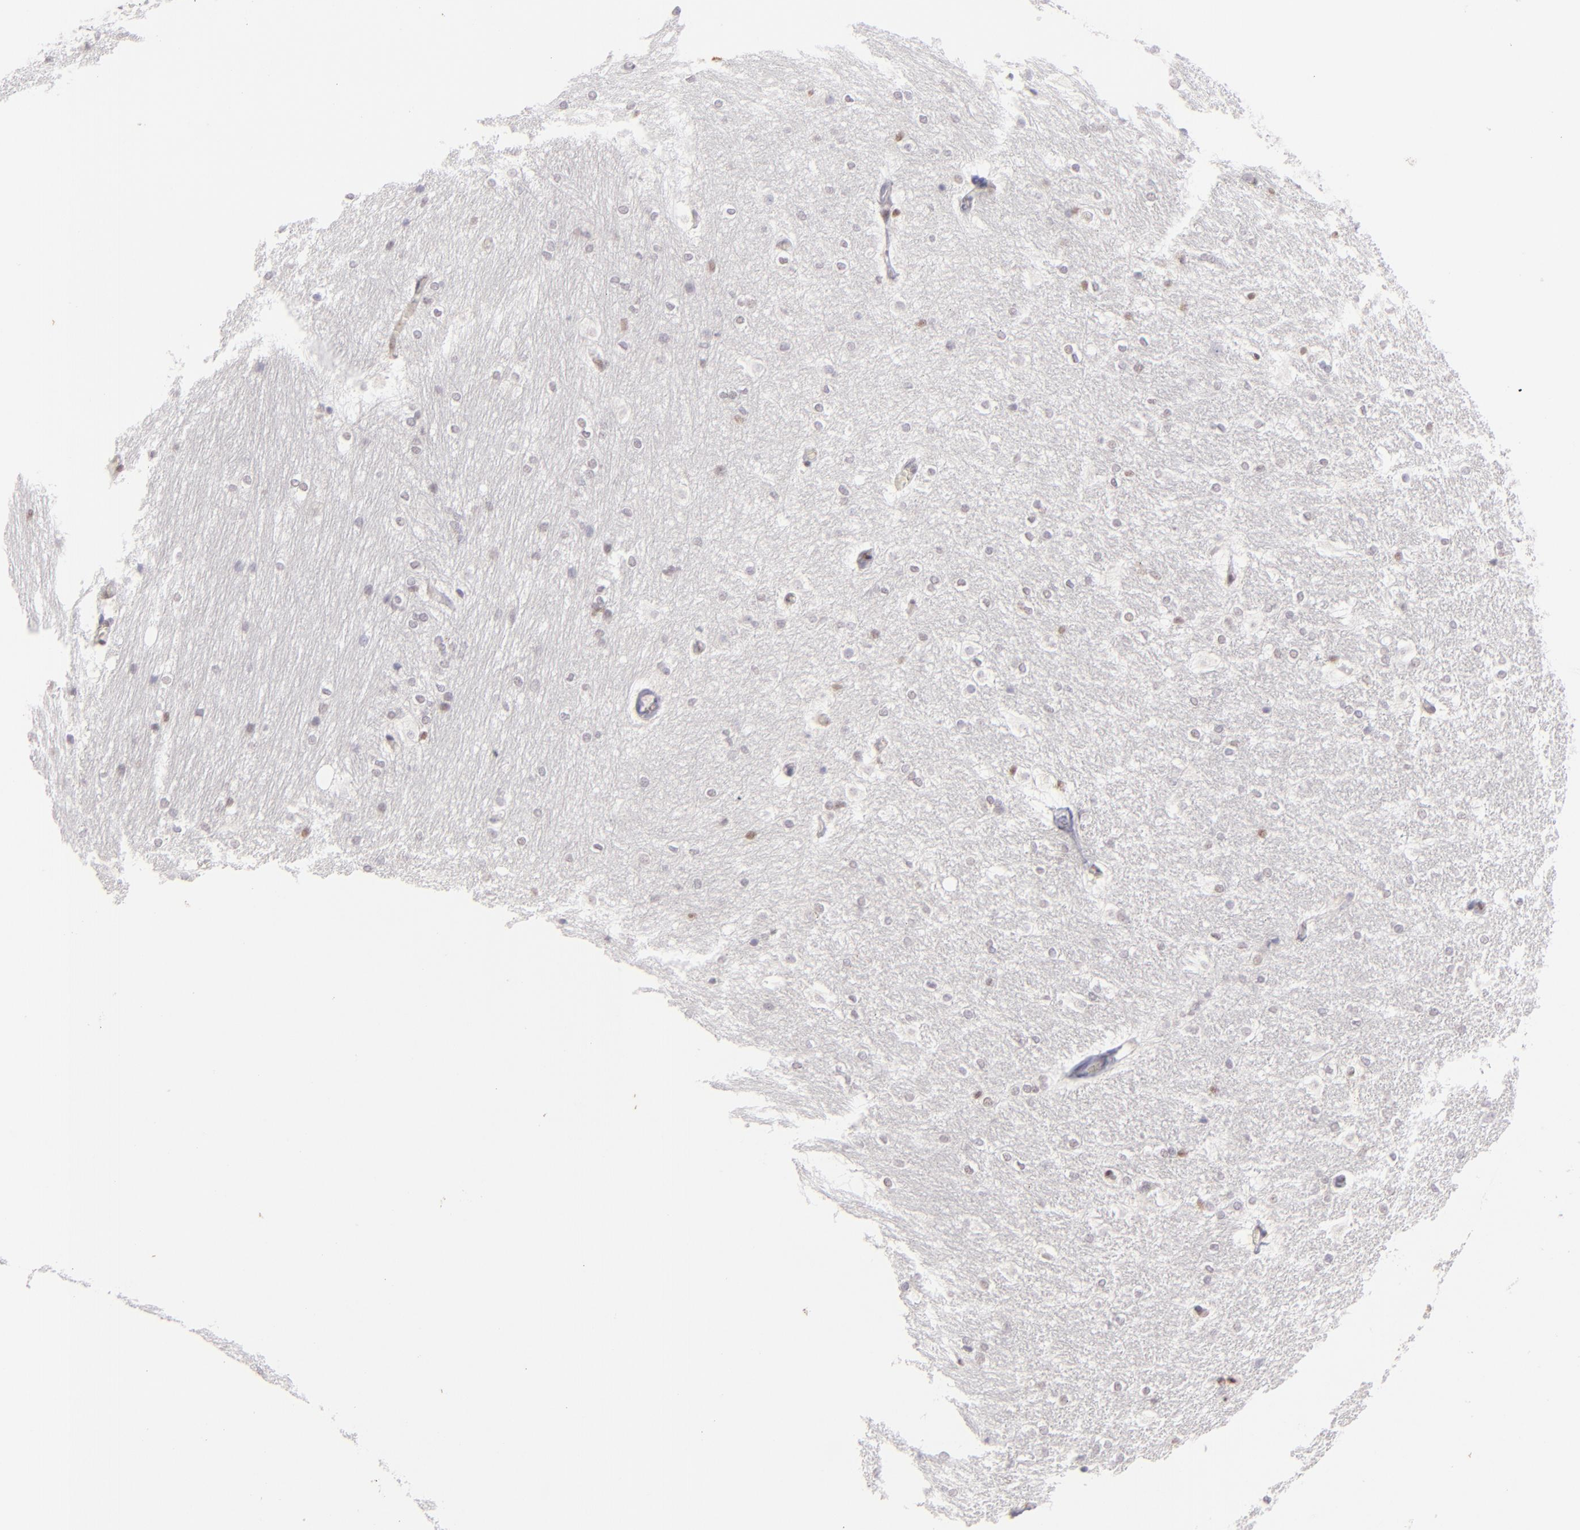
{"staining": {"intensity": "negative", "quantity": "none", "location": "none"}, "tissue": "hippocampus", "cell_type": "Glial cells", "image_type": "normal", "snomed": [{"axis": "morphology", "description": "Normal tissue, NOS"}, {"axis": "topography", "description": "Hippocampus"}], "caption": "IHC histopathology image of unremarkable hippocampus: hippocampus stained with DAB (3,3'-diaminobenzidine) exhibits no significant protein staining in glial cells.", "gene": "POU2F1", "patient": {"sex": "female", "age": 19}}